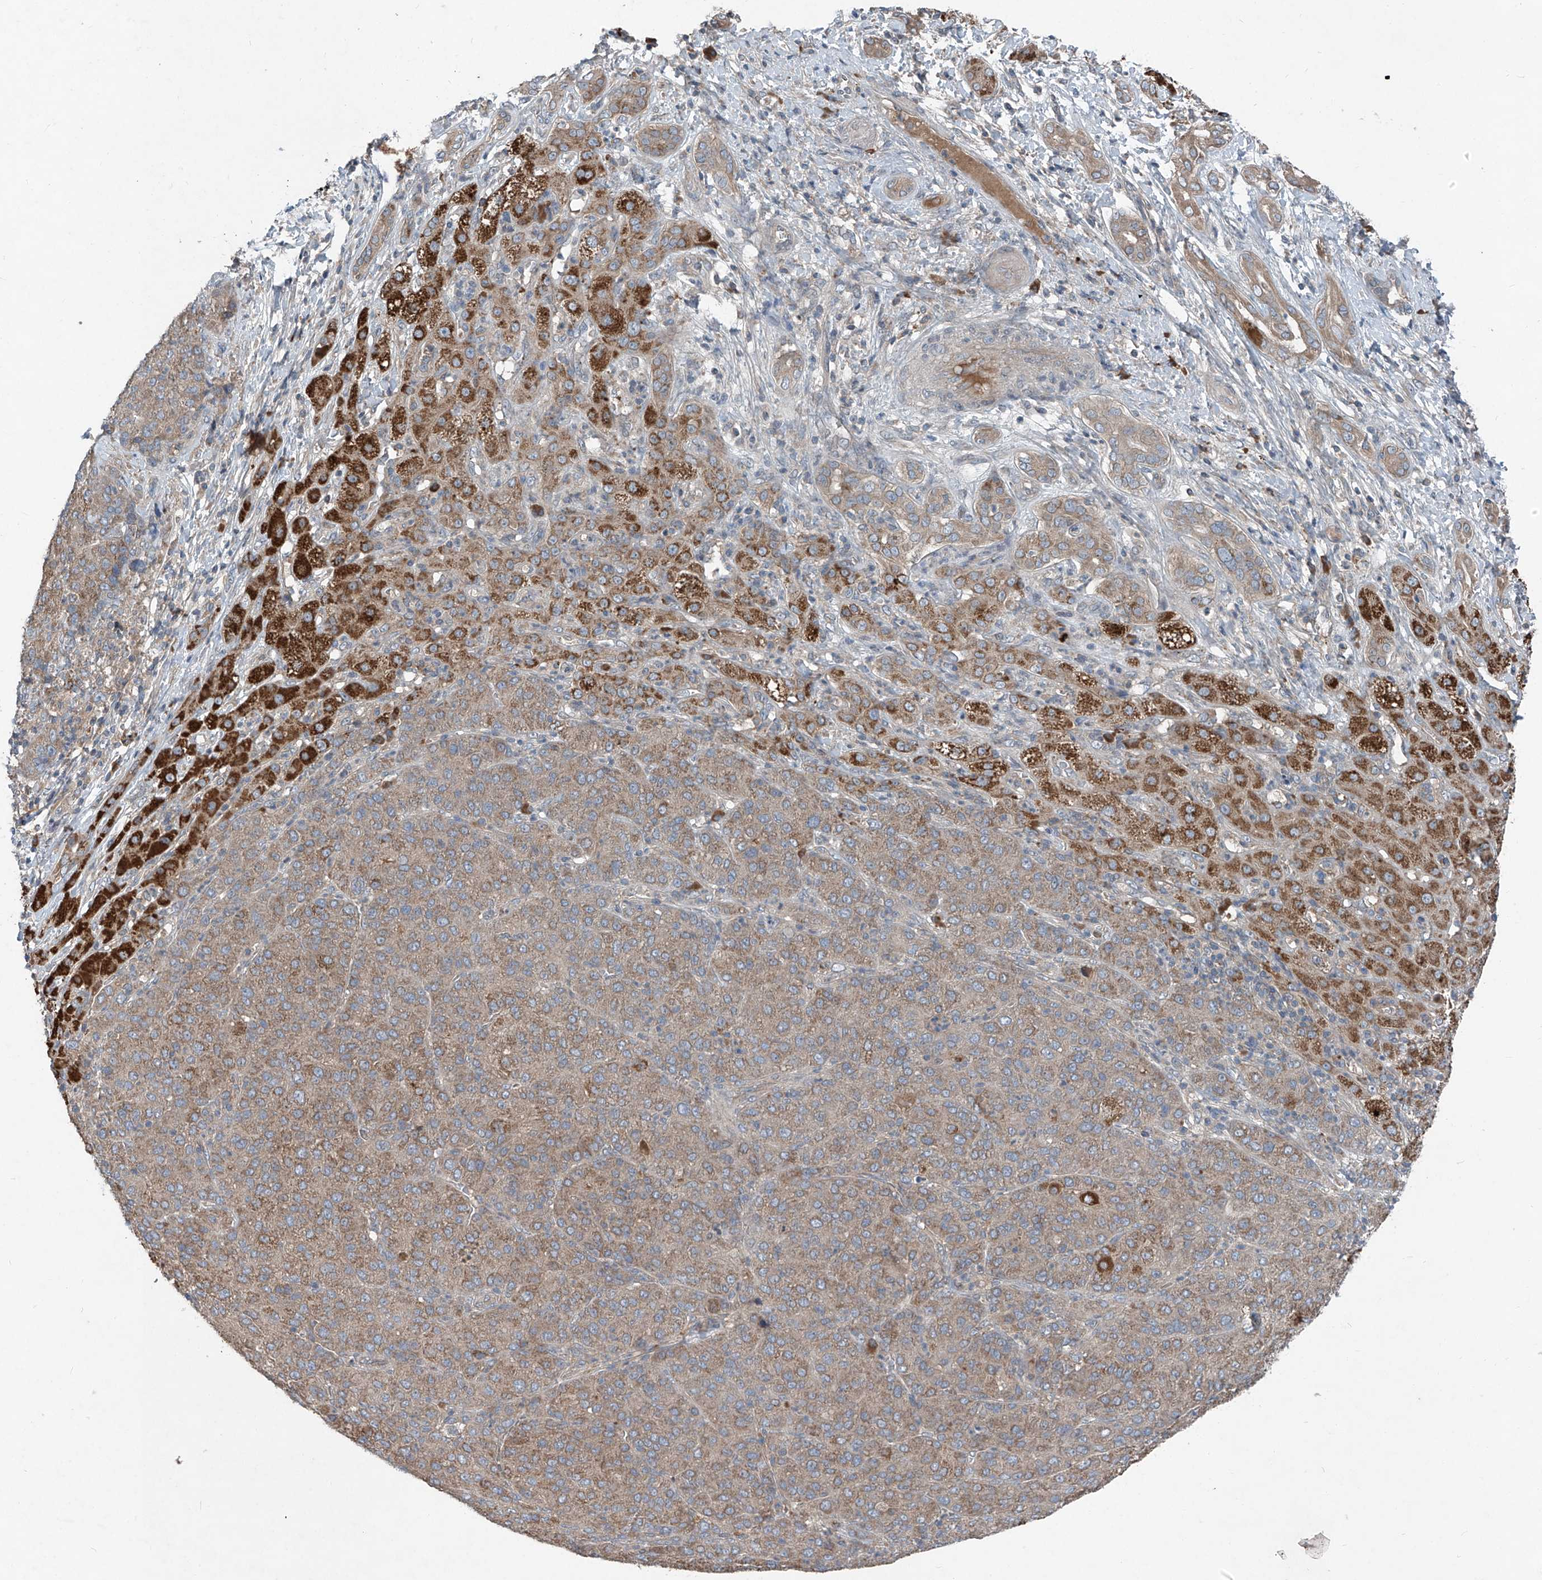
{"staining": {"intensity": "strong", "quantity": "<25%", "location": "cytoplasmic/membranous"}, "tissue": "liver cancer", "cell_type": "Tumor cells", "image_type": "cancer", "snomed": [{"axis": "morphology", "description": "Carcinoma, Hepatocellular, NOS"}, {"axis": "topography", "description": "Liver"}], "caption": "Protein expression by immunohistochemistry (IHC) shows strong cytoplasmic/membranous positivity in approximately <25% of tumor cells in hepatocellular carcinoma (liver).", "gene": "FOXRED2", "patient": {"sex": "male", "age": 65}}